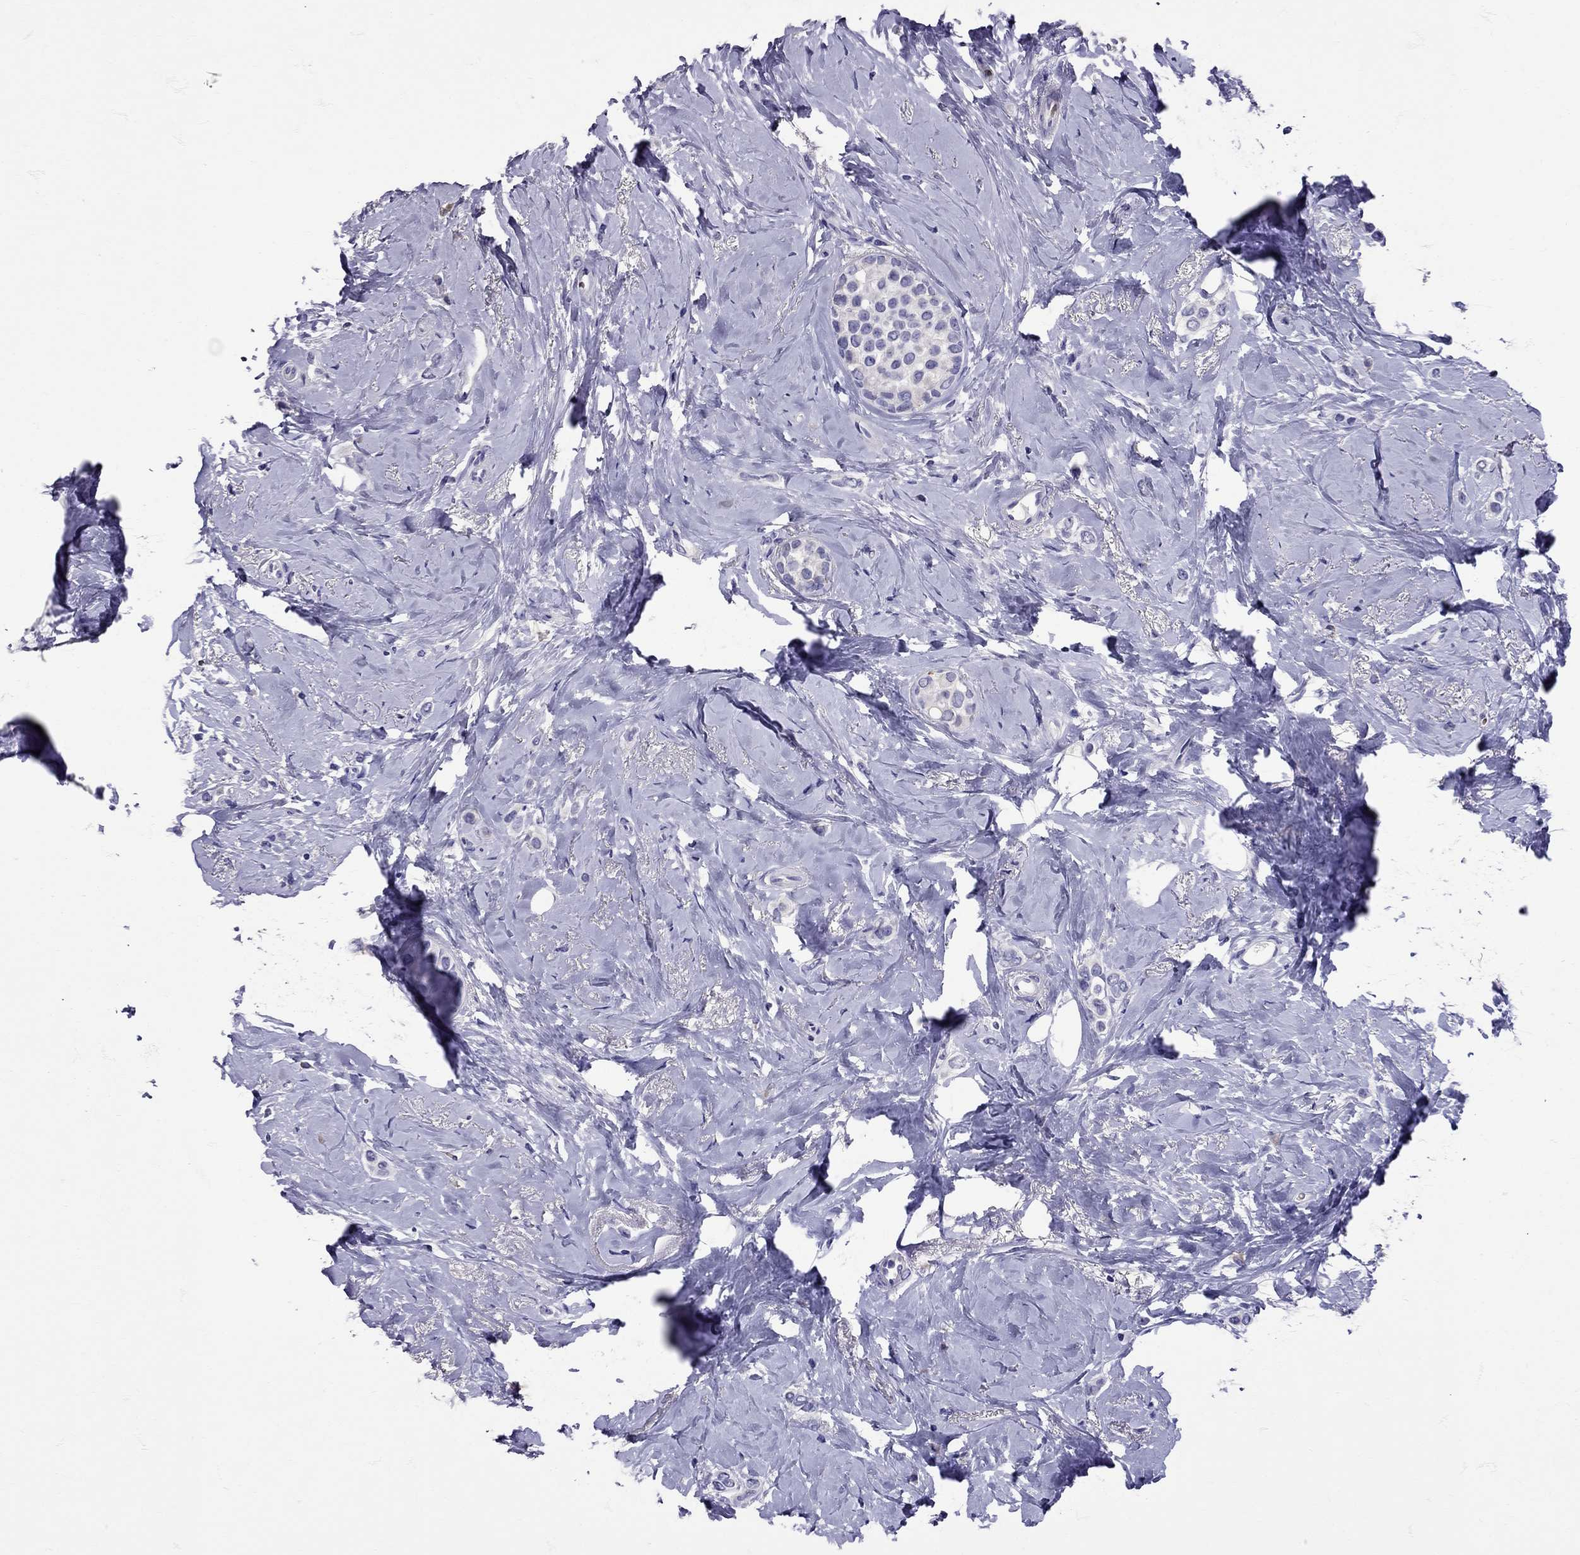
{"staining": {"intensity": "negative", "quantity": "none", "location": "none"}, "tissue": "breast cancer", "cell_type": "Tumor cells", "image_type": "cancer", "snomed": [{"axis": "morphology", "description": "Lobular carcinoma"}, {"axis": "topography", "description": "Breast"}], "caption": "Immunohistochemistry of breast cancer (lobular carcinoma) displays no staining in tumor cells.", "gene": "TBR1", "patient": {"sex": "female", "age": 66}}